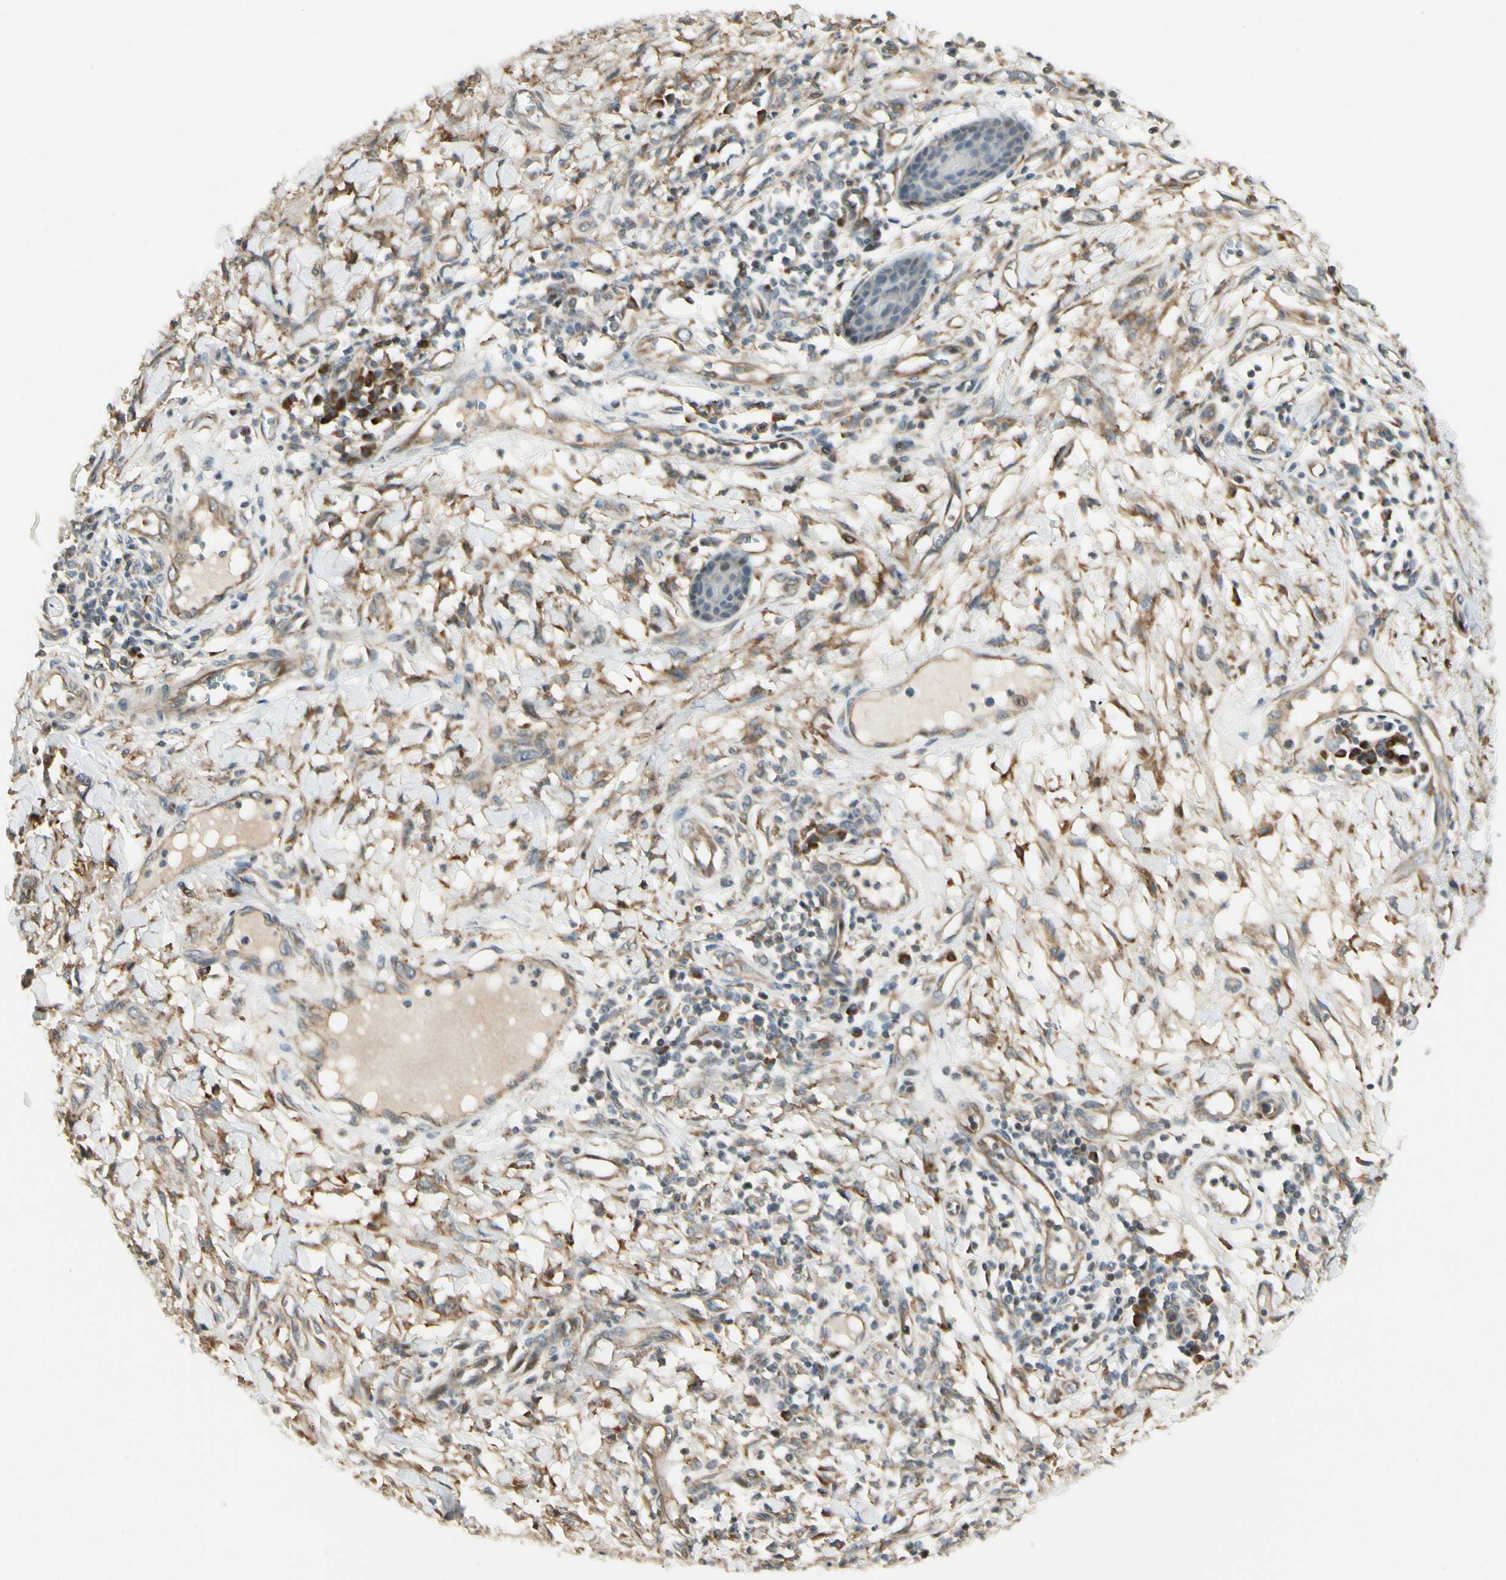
{"staining": {"intensity": "negative", "quantity": "none", "location": "none"}, "tissue": "skin cancer", "cell_type": "Tumor cells", "image_type": "cancer", "snomed": [{"axis": "morphology", "description": "Squamous cell carcinoma, NOS"}, {"axis": "topography", "description": "Skin"}], "caption": "This histopathology image is of skin squamous cell carcinoma stained with immunohistochemistry (IHC) to label a protein in brown with the nuclei are counter-stained blue. There is no positivity in tumor cells. Brightfield microscopy of immunohistochemistry (IHC) stained with DAB (3,3'-diaminobenzidine) (brown) and hematoxylin (blue), captured at high magnification.", "gene": "FNDC3B", "patient": {"sex": "female", "age": 78}}